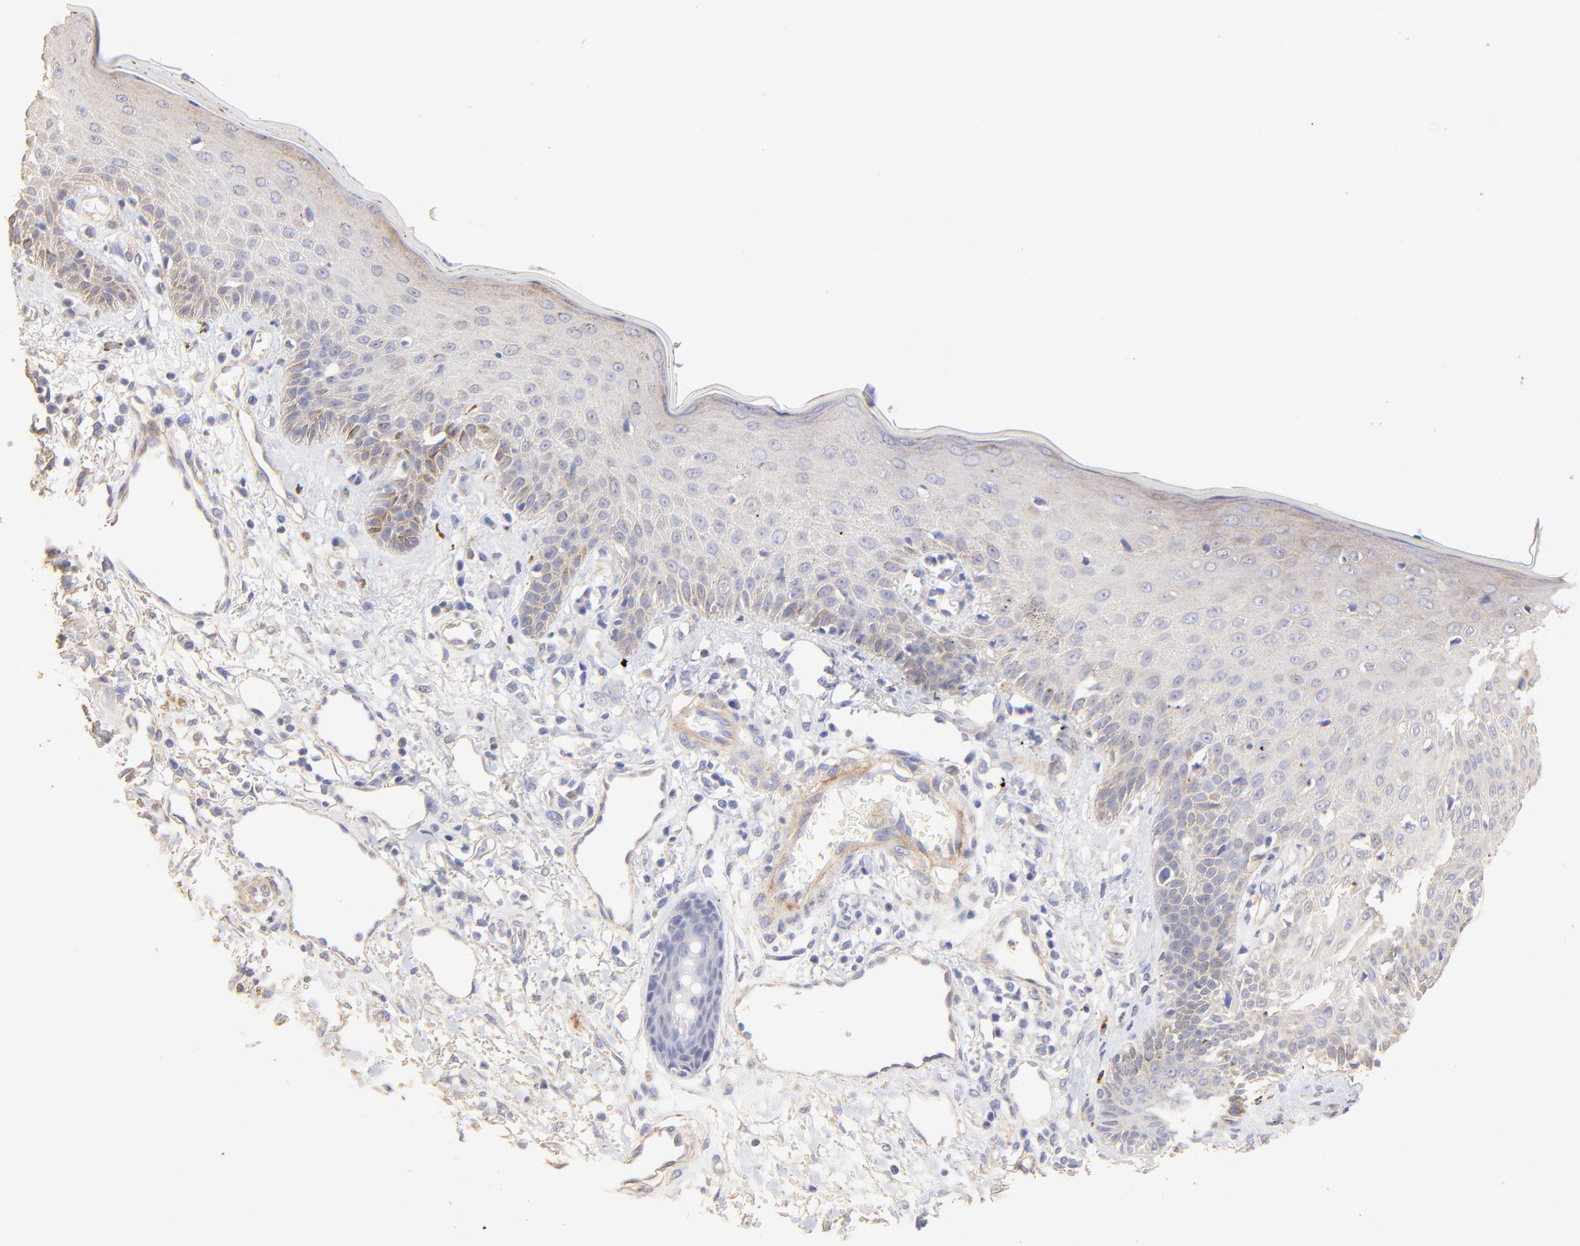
{"staining": {"intensity": "weak", "quantity": "<25%", "location": "cytoplasmic/membranous"}, "tissue": "skin cancer", "cell_type": "Tumor cells", "image_type": "cancer", "snomed": [{"axis": "morphology", "description": "Squamous cell carcinoma, NOS"}, {"axis": "topography", "description": "Skin"}], "caption": "Micrograph shows no protein expression in tumor cells of skin cancer (squamous cell carcinoma) tissue.", "gene": "ACTRT1", "patient": {"sex": "female", "age": 59}}